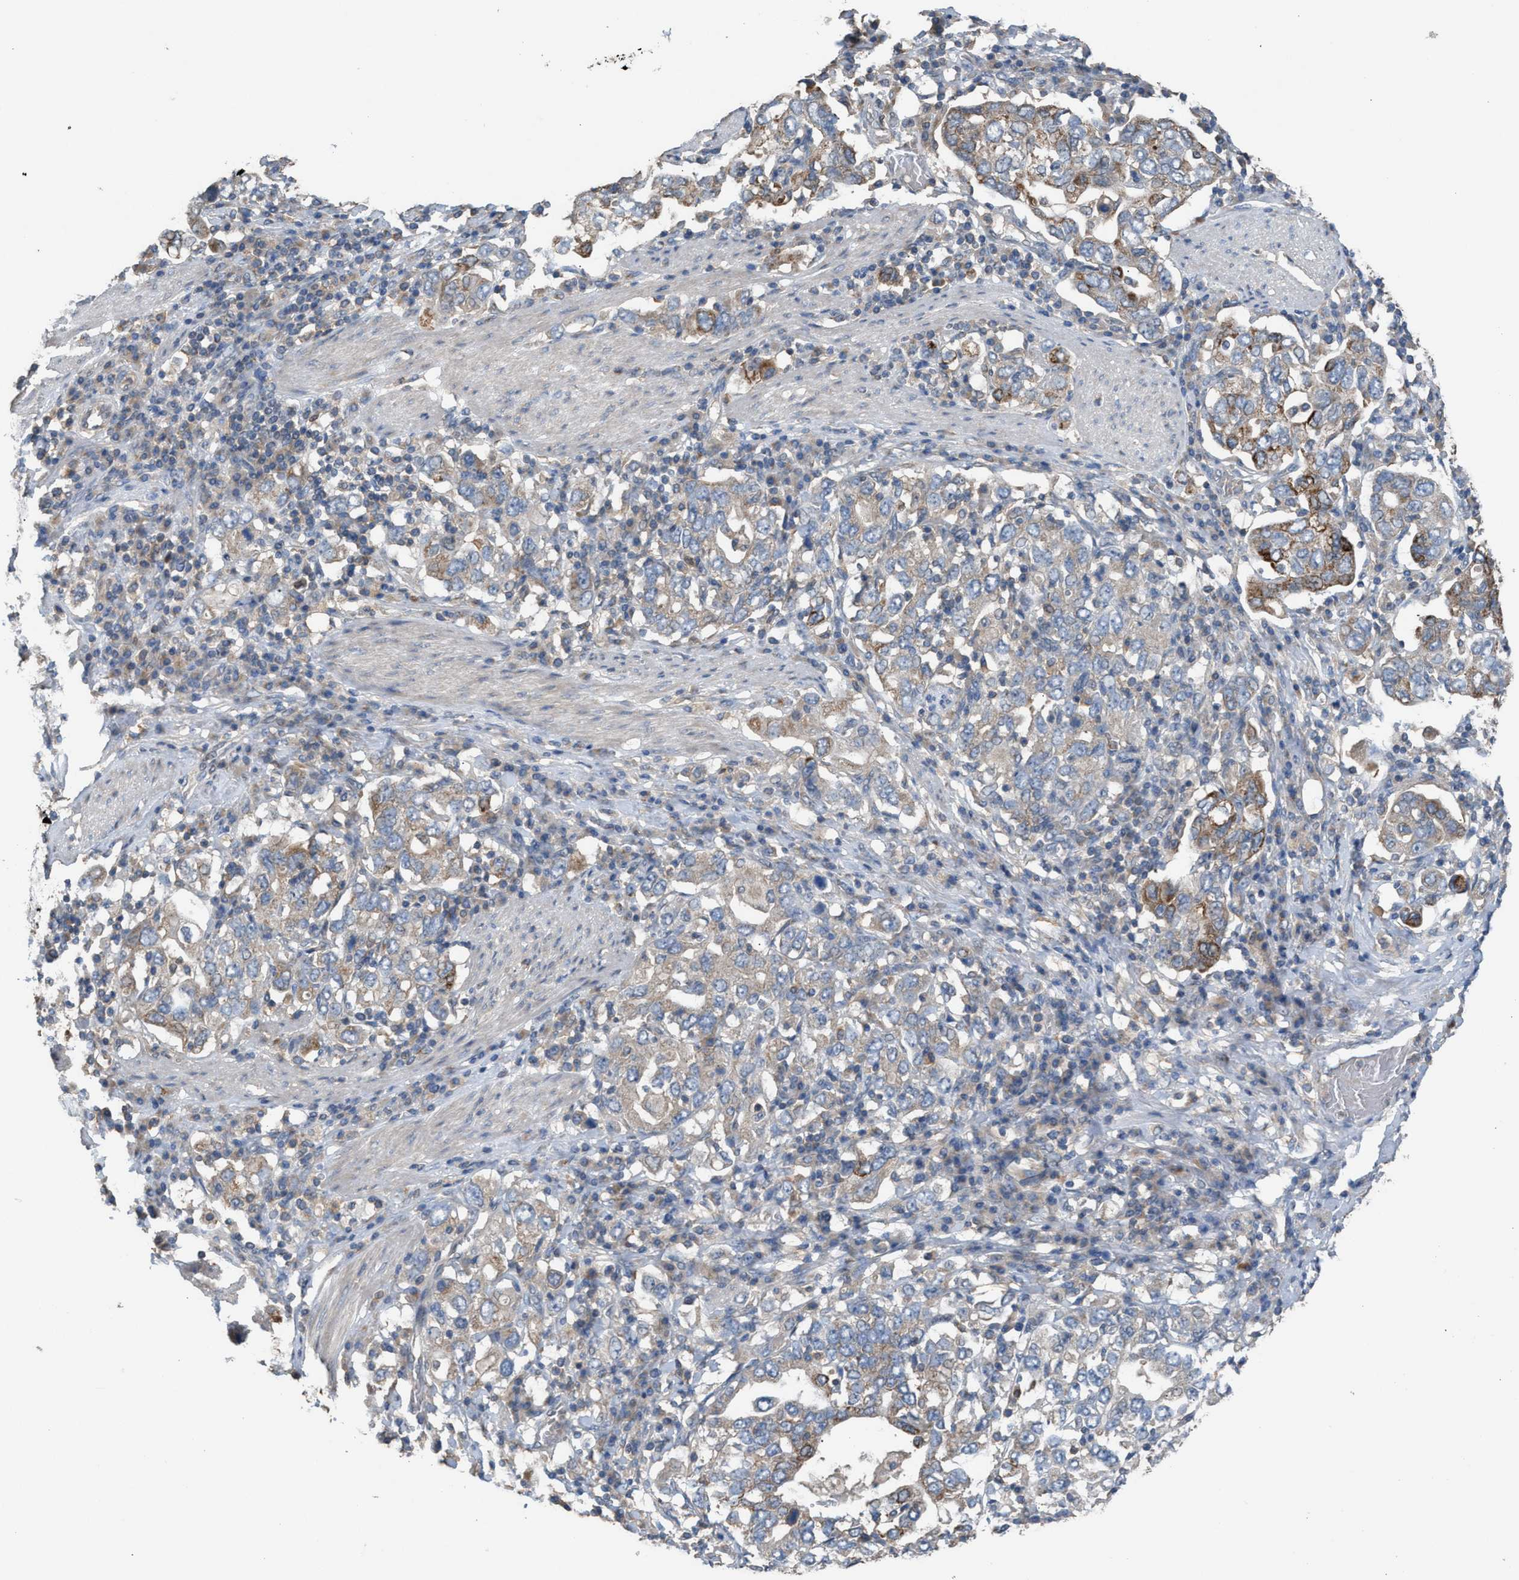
{"staining": {"intensity": "weak", "quantity": "25%-75%", "location": "cytoplasmic/membranous"}, "tissue": "stomach cancer", "cell_type": "Tumor cells", "image_type": "cancer", "snomed": [{"axis": "morphology", "description": "Adenocarcinoma, NOS"}, {"axis": "topography", "description": "Stomach, upper"}], "caption": "A brown stain labels weak cytoplasmic/membranous expression of a protein in stomach cancer tumor cells.", "gene": "TPK1", "patient": {"sex": "male", "age": 62}}